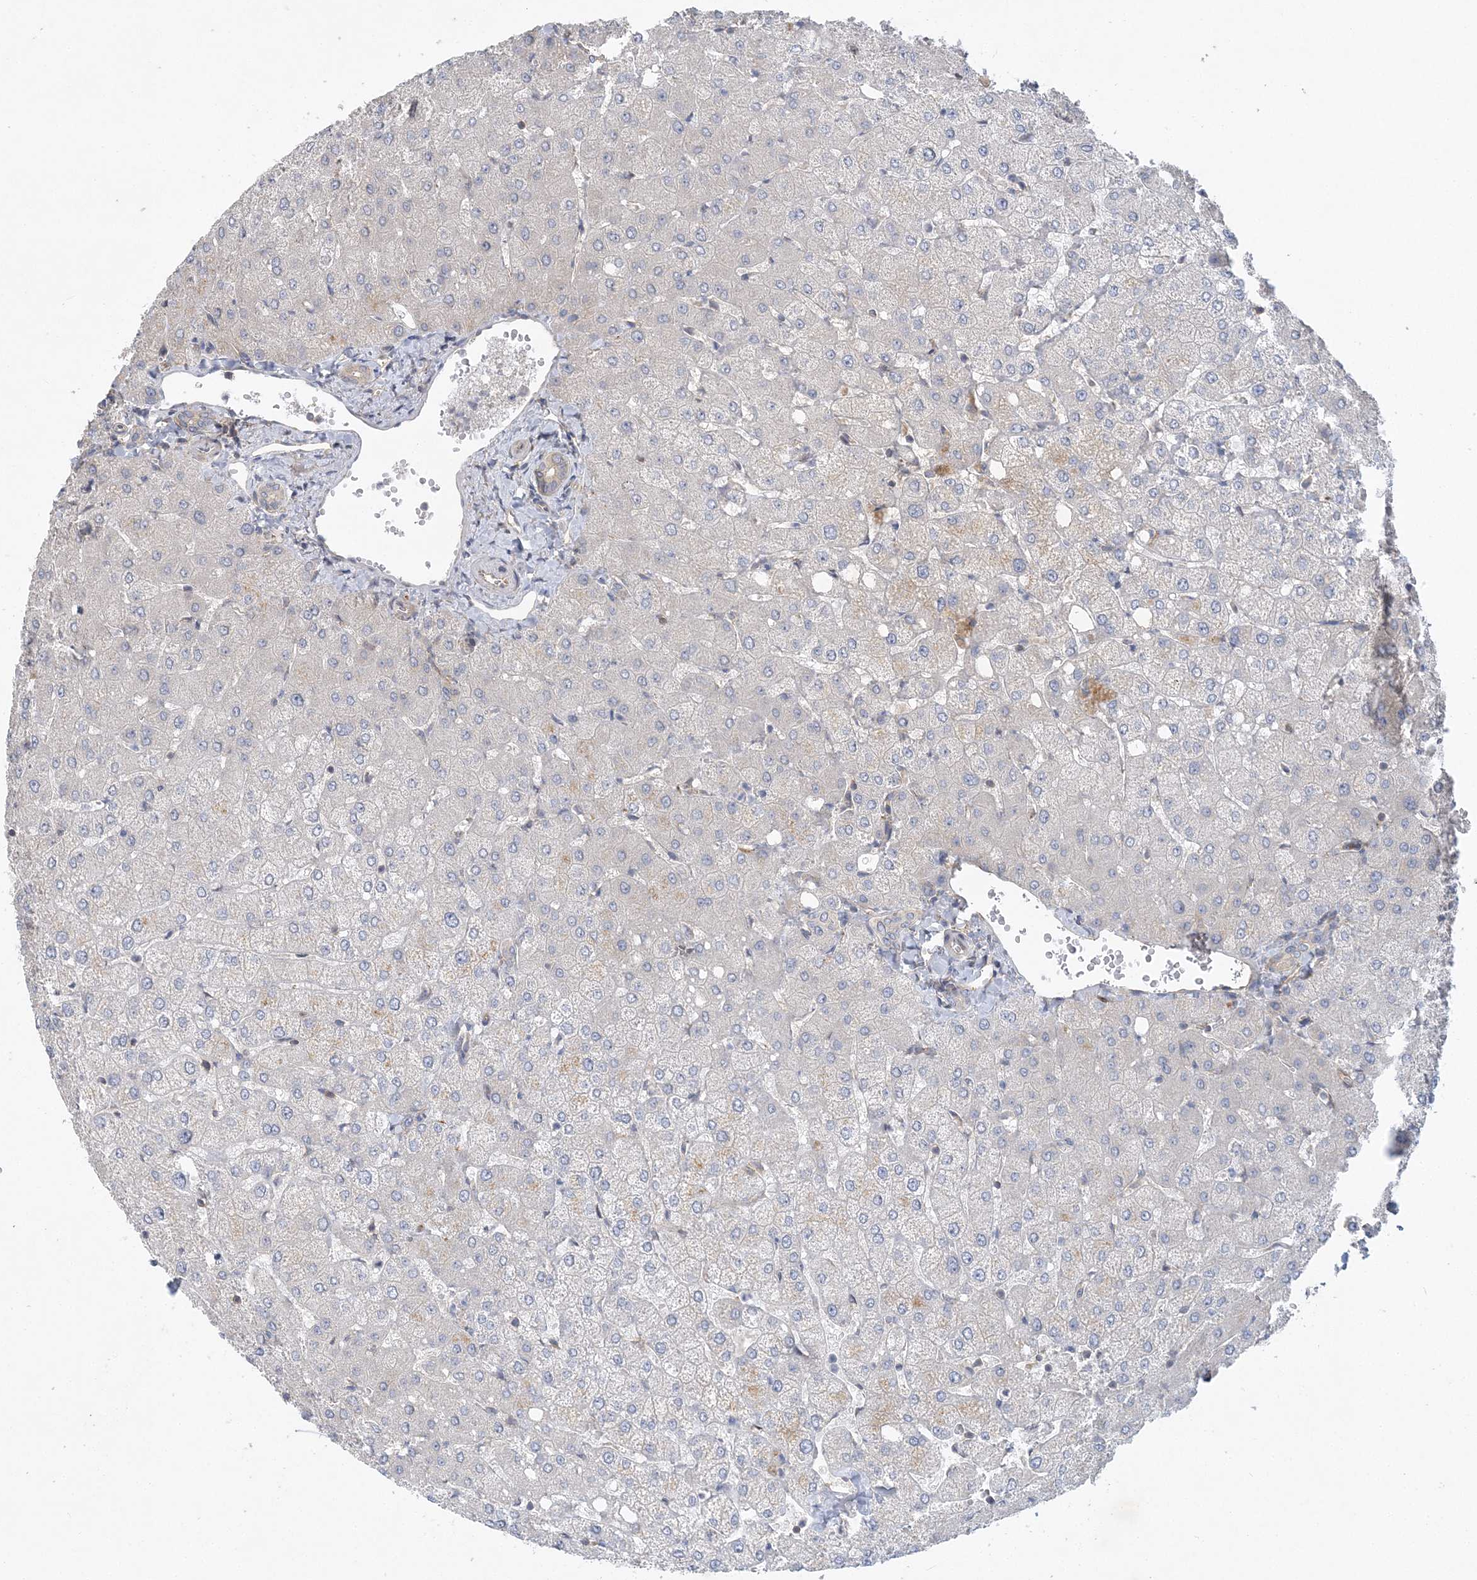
{"staining": {"intensity": "negative", "quantity": "none", "location": "none"}, "tissue": "liver", "cell_type": "Cholangiocytes", "image_type": "normal", "snomed": [{"axis": "morphology", "description": "Normal tissue, NOS"}, {"axis": "topography", "description": "Liver"}], "caption": "IHC micrograph of benign liver: human liver stained with DAB shows no significant protein staining in cholangiocytes. The staining is performed using DAB (3,3'-diaminobenzidine) brown chromogen with nuclei counter-stained in using hematoxylin.", "gene": "MAP4K5", "patient": {"sex": "female", "age": 54}}